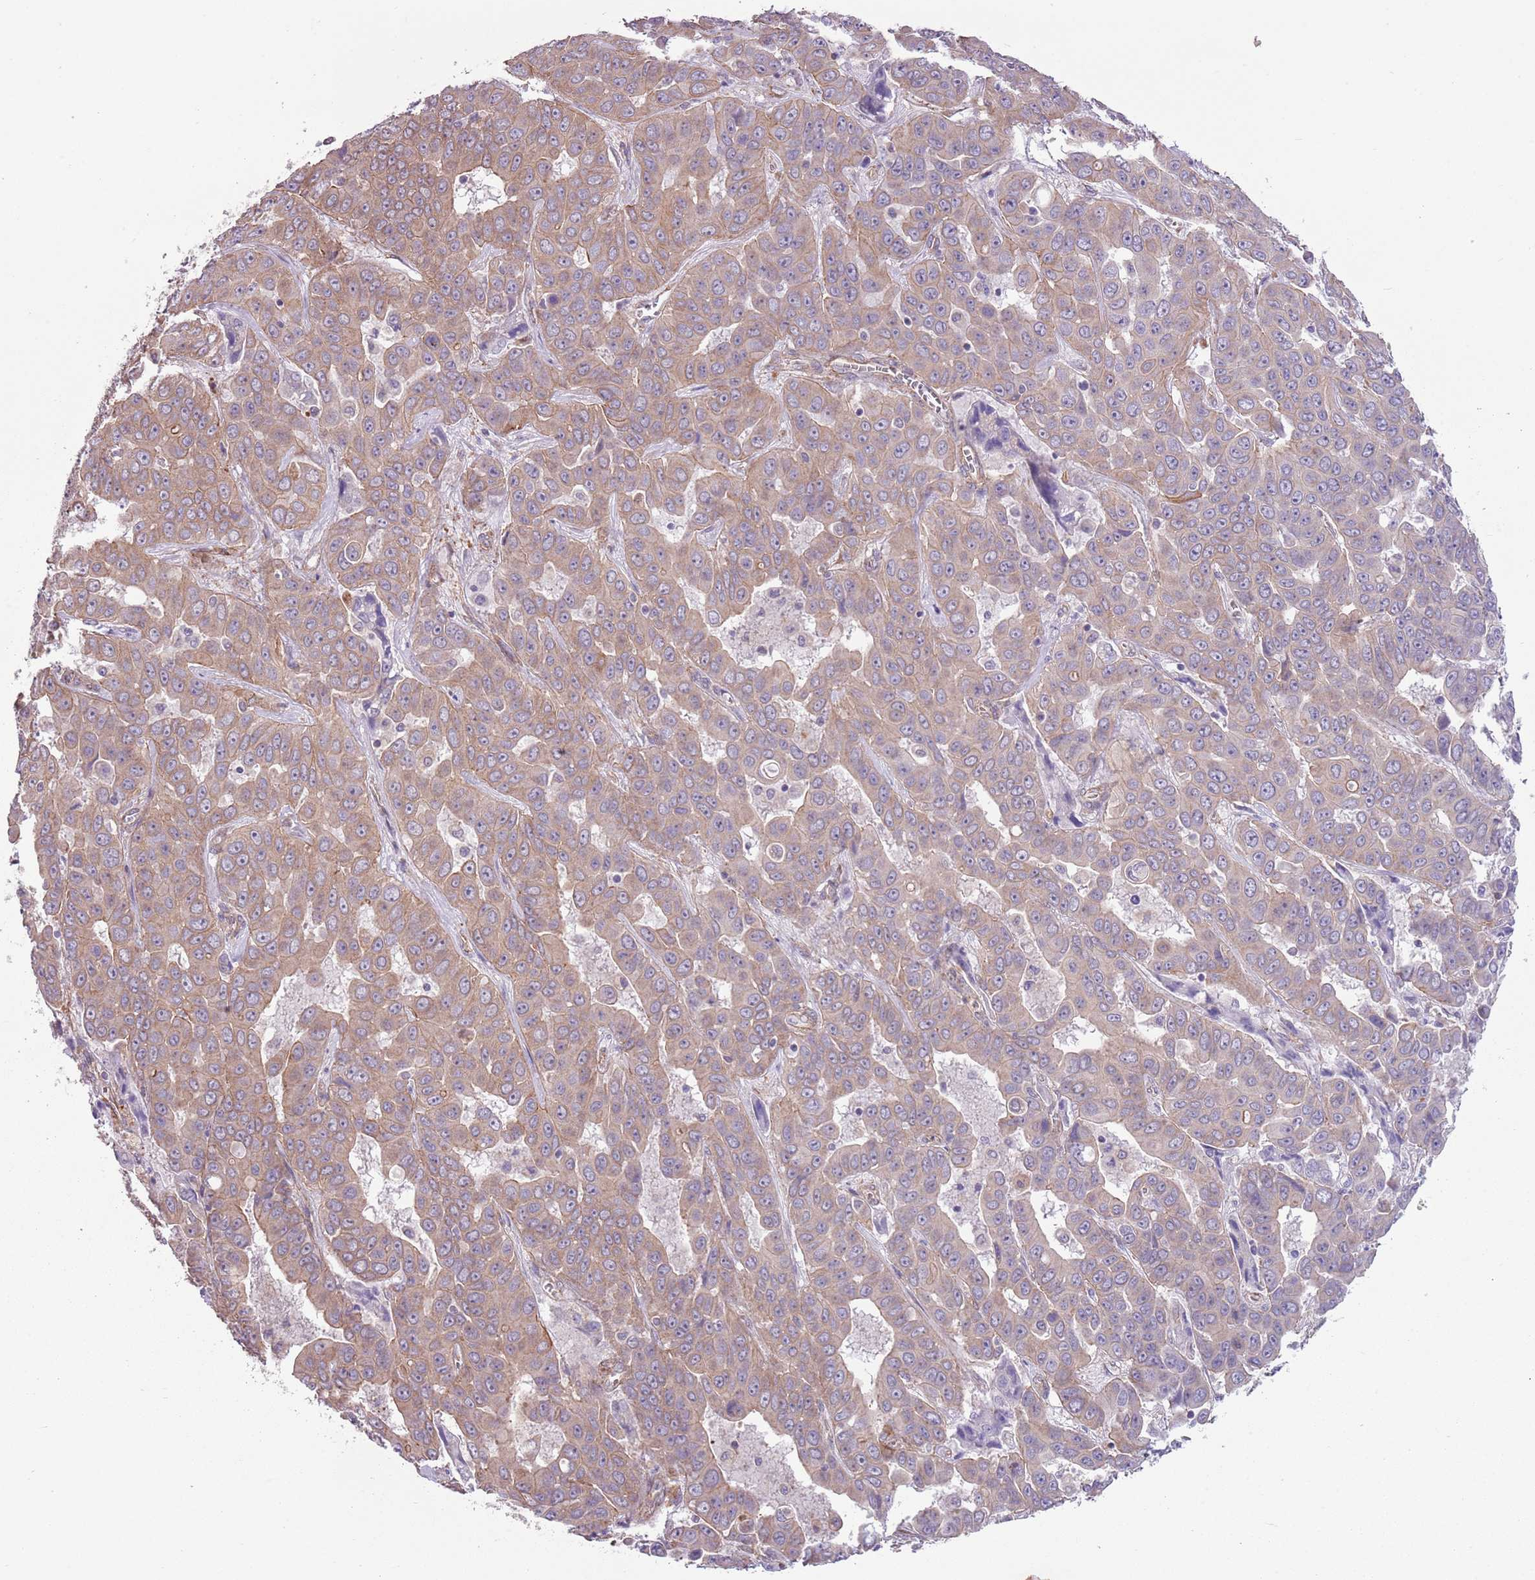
{"staining": {"intensity": "moderate", "quantity": "25%-75%", "location": "cytoplasmic/membranous"}, "tissue": "liver cancer", "cell_type": "Tumor cells", "image_type": "cancer", "snomed": [{"axis": "morphology", "description": "Cholangiocarcinoma"}, {"axis": "topography", "description": "Liver"}], "caption": "Tumor cells exhibit medium levels of moderate cytoplasmic/membranous staining in about 25%-75% of cells in human liver cholangiocarcinoma.", "gene": "CREBZF", "patient": {"sex": "female", "age": 52}}